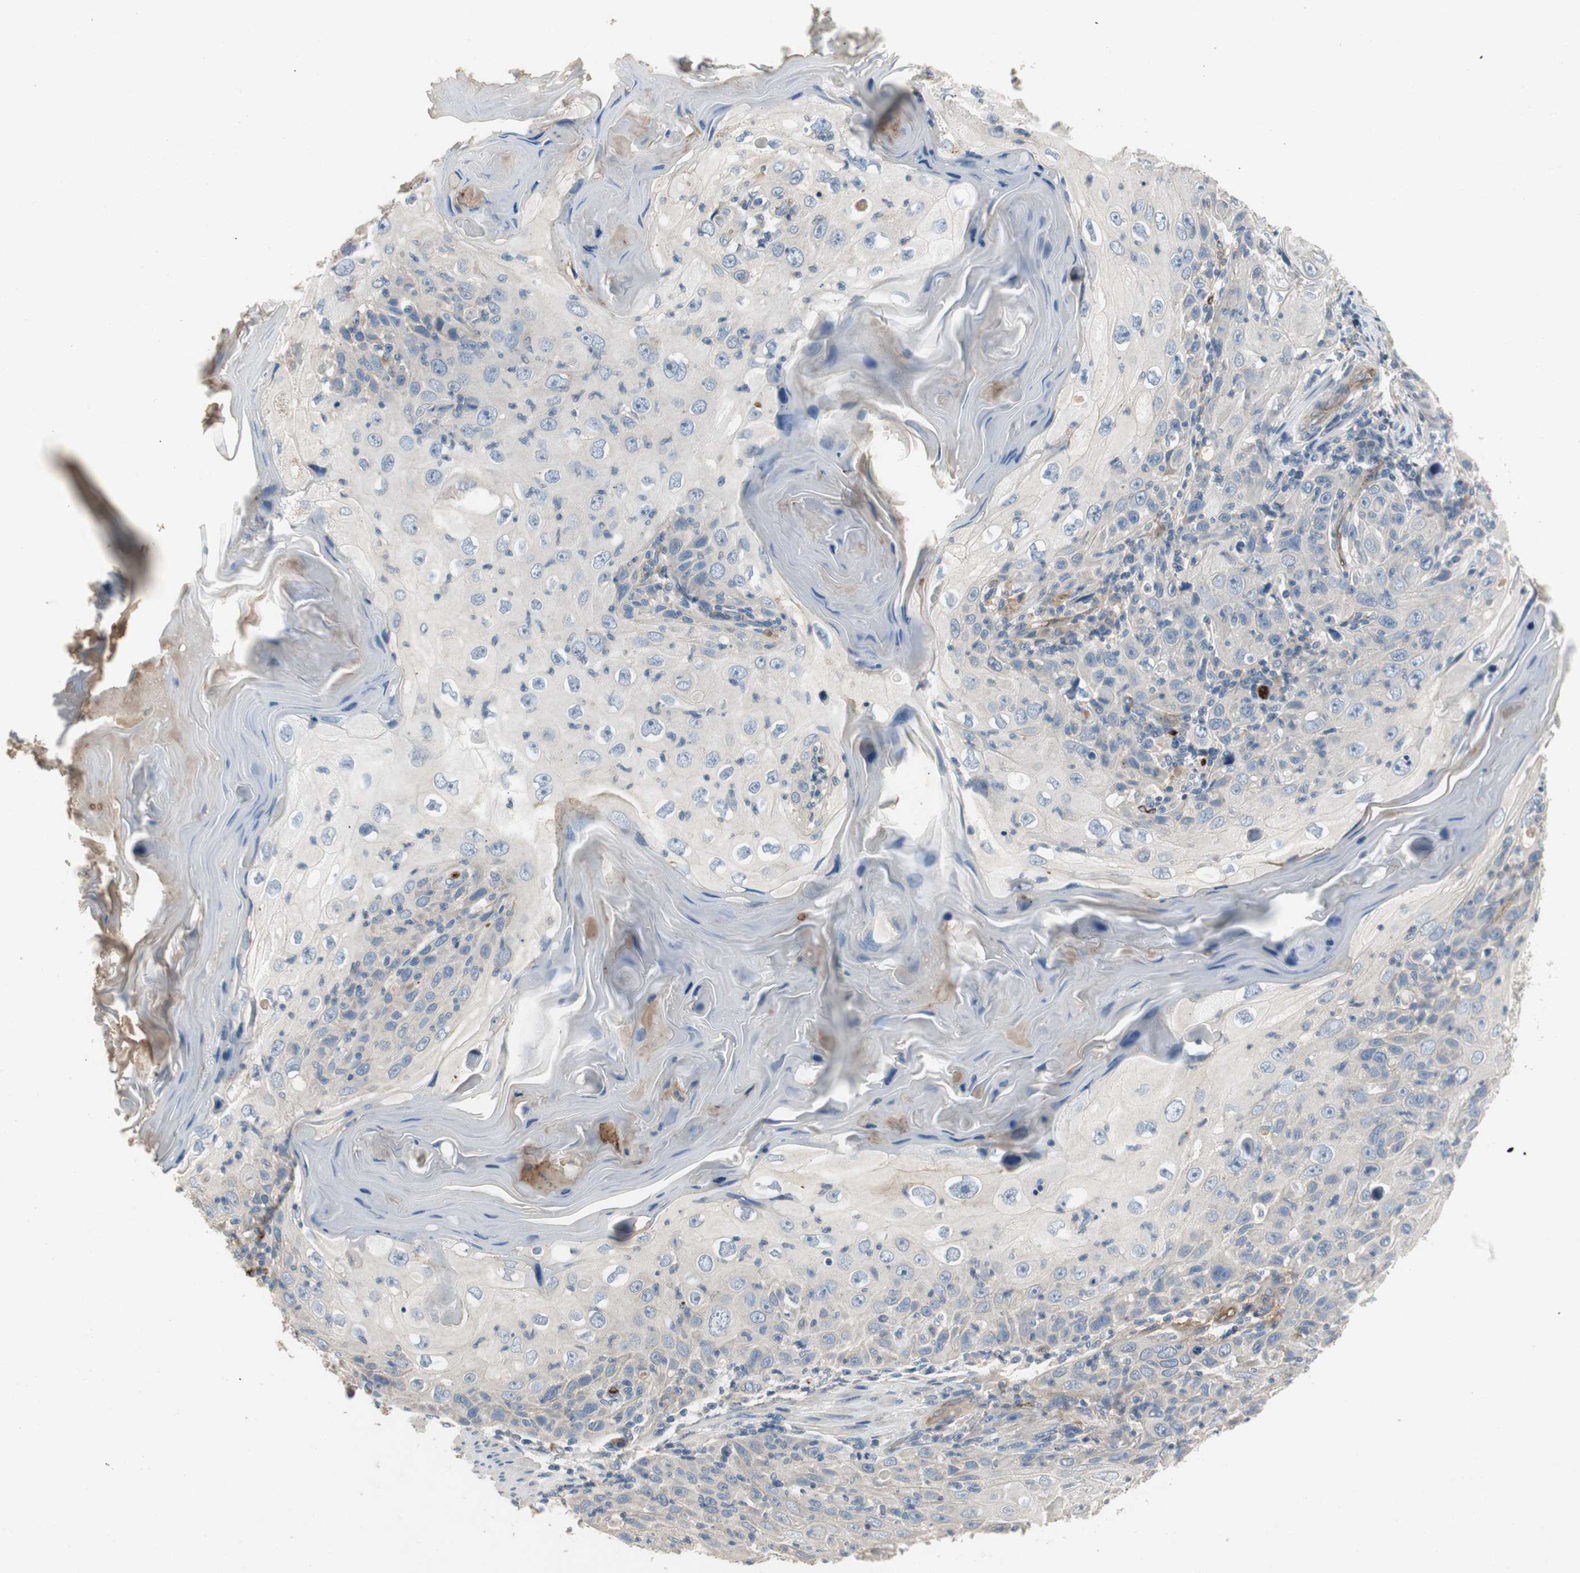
{"staining": {"intensity": "moderate", "quantity": "<25%", "location": "cytoplasmic/membranous"}, "tissue": "skin cancer", "cell_type": "Tumor cells", "image_type": "cancer", "snomed": [{"axis": "morphology", "description": "Squamous cell carcinoma, NOS"}, {"axis": "topography", "description": "Skin"}], "caption": "About <25% of tumor cells in skin cancer (squamous cell carcinoma) reveal moderate cytoplasmic/membranous protein staining as visualized by brown immunohistochemical staining.", "gene": "ALPL", "patient": {"sex": "female", "age": 88}}